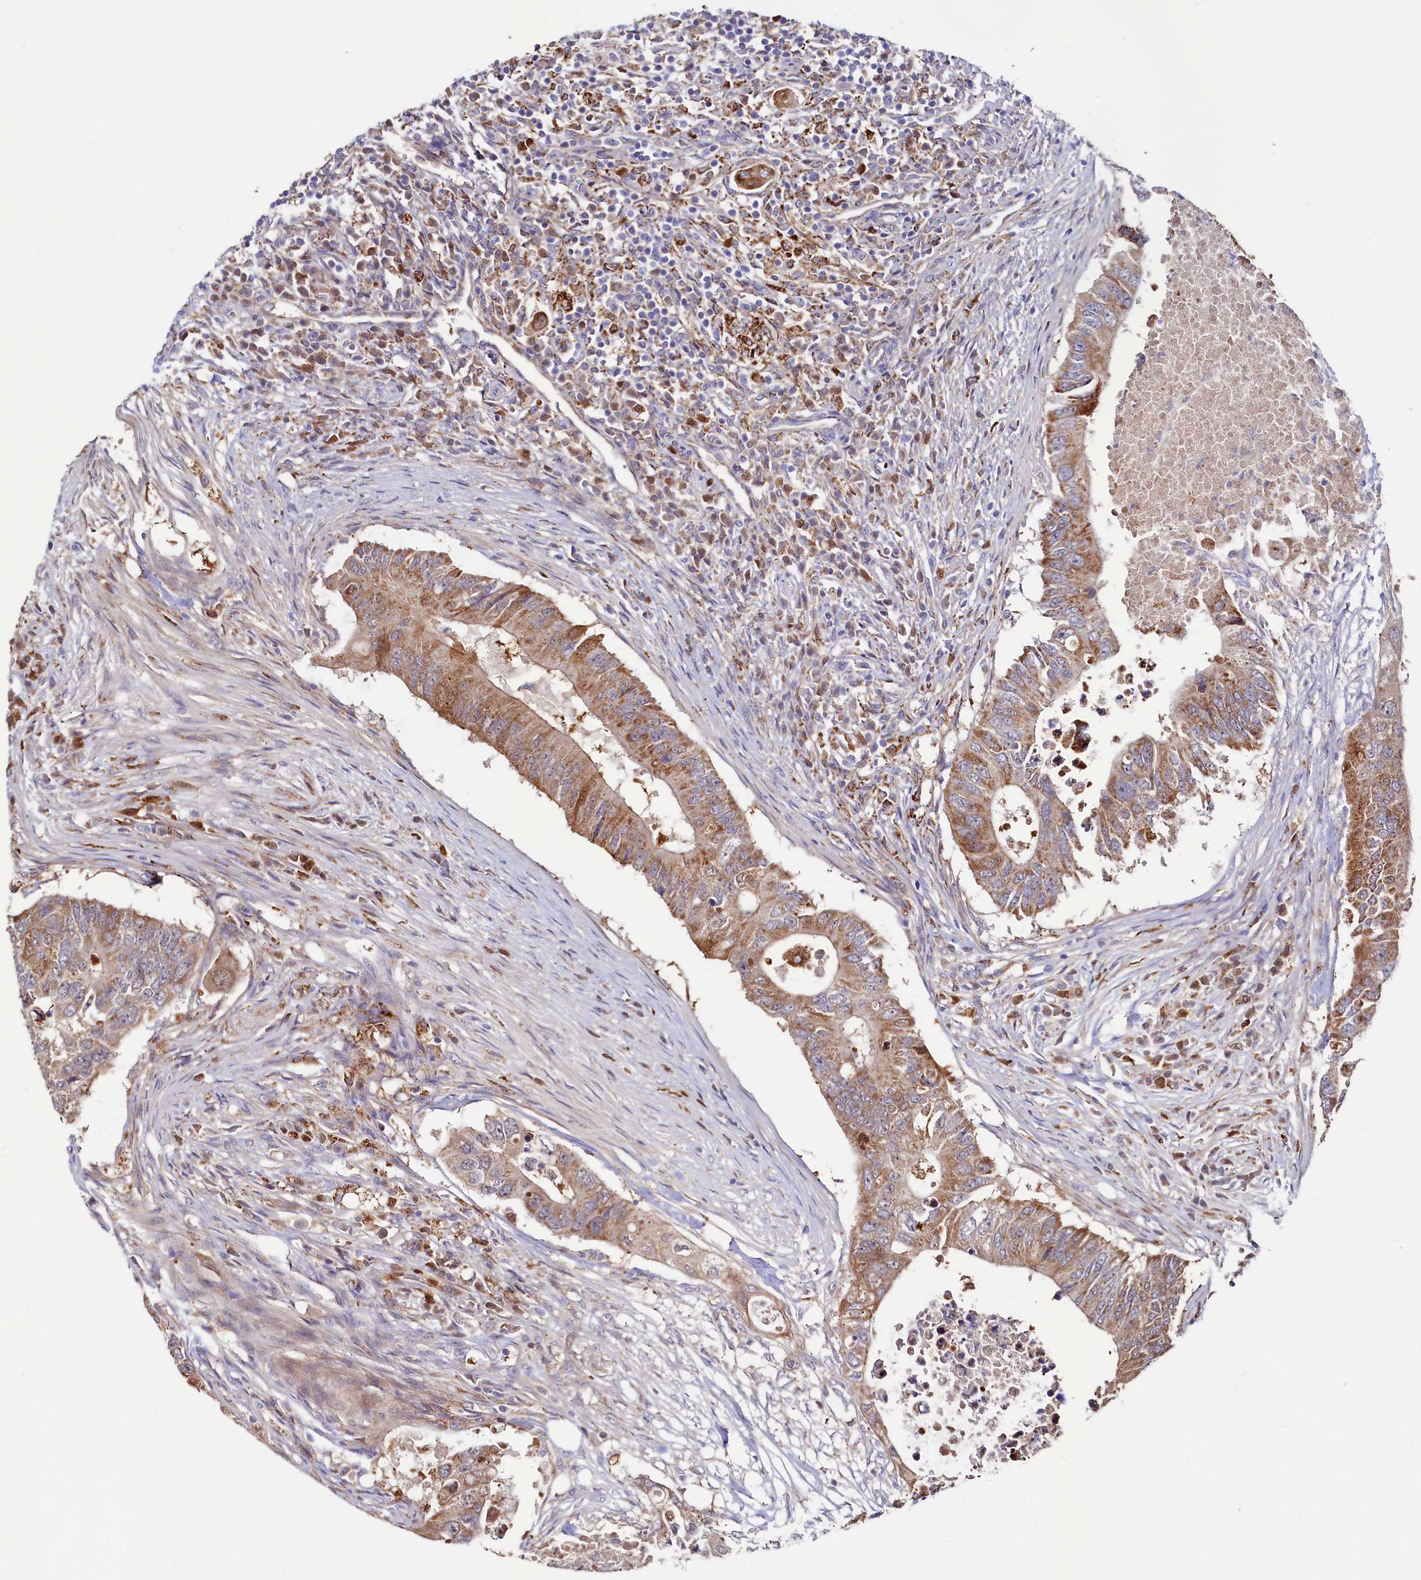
{"staining": {"intensity": "moderate", "quantity": ">75%", "location": "cytoplasmic/membranous"}, "tissue": "colorectal cancer", "cell_type": "Tumor cells", "image_type": "cancer", "snomed": [{"axis": "morphology", "description": "Adenocarcinoma, NOS"}, {"axis": "topography", "description": "Colon"}], "caption": "IHC staining of colorectal cancer, which shows medium levels of moderate cytoplasmic/membranous expression in about >75% of tumor cells indicating moderate cytoplasmic/membranous protein staining. The staining was performed using DAB (brown) for protein detection and nuclei were counterstained in hematoxylin (blue).", "gene": "ASTE1", "patient": {"sex": "male", "age": 71}}